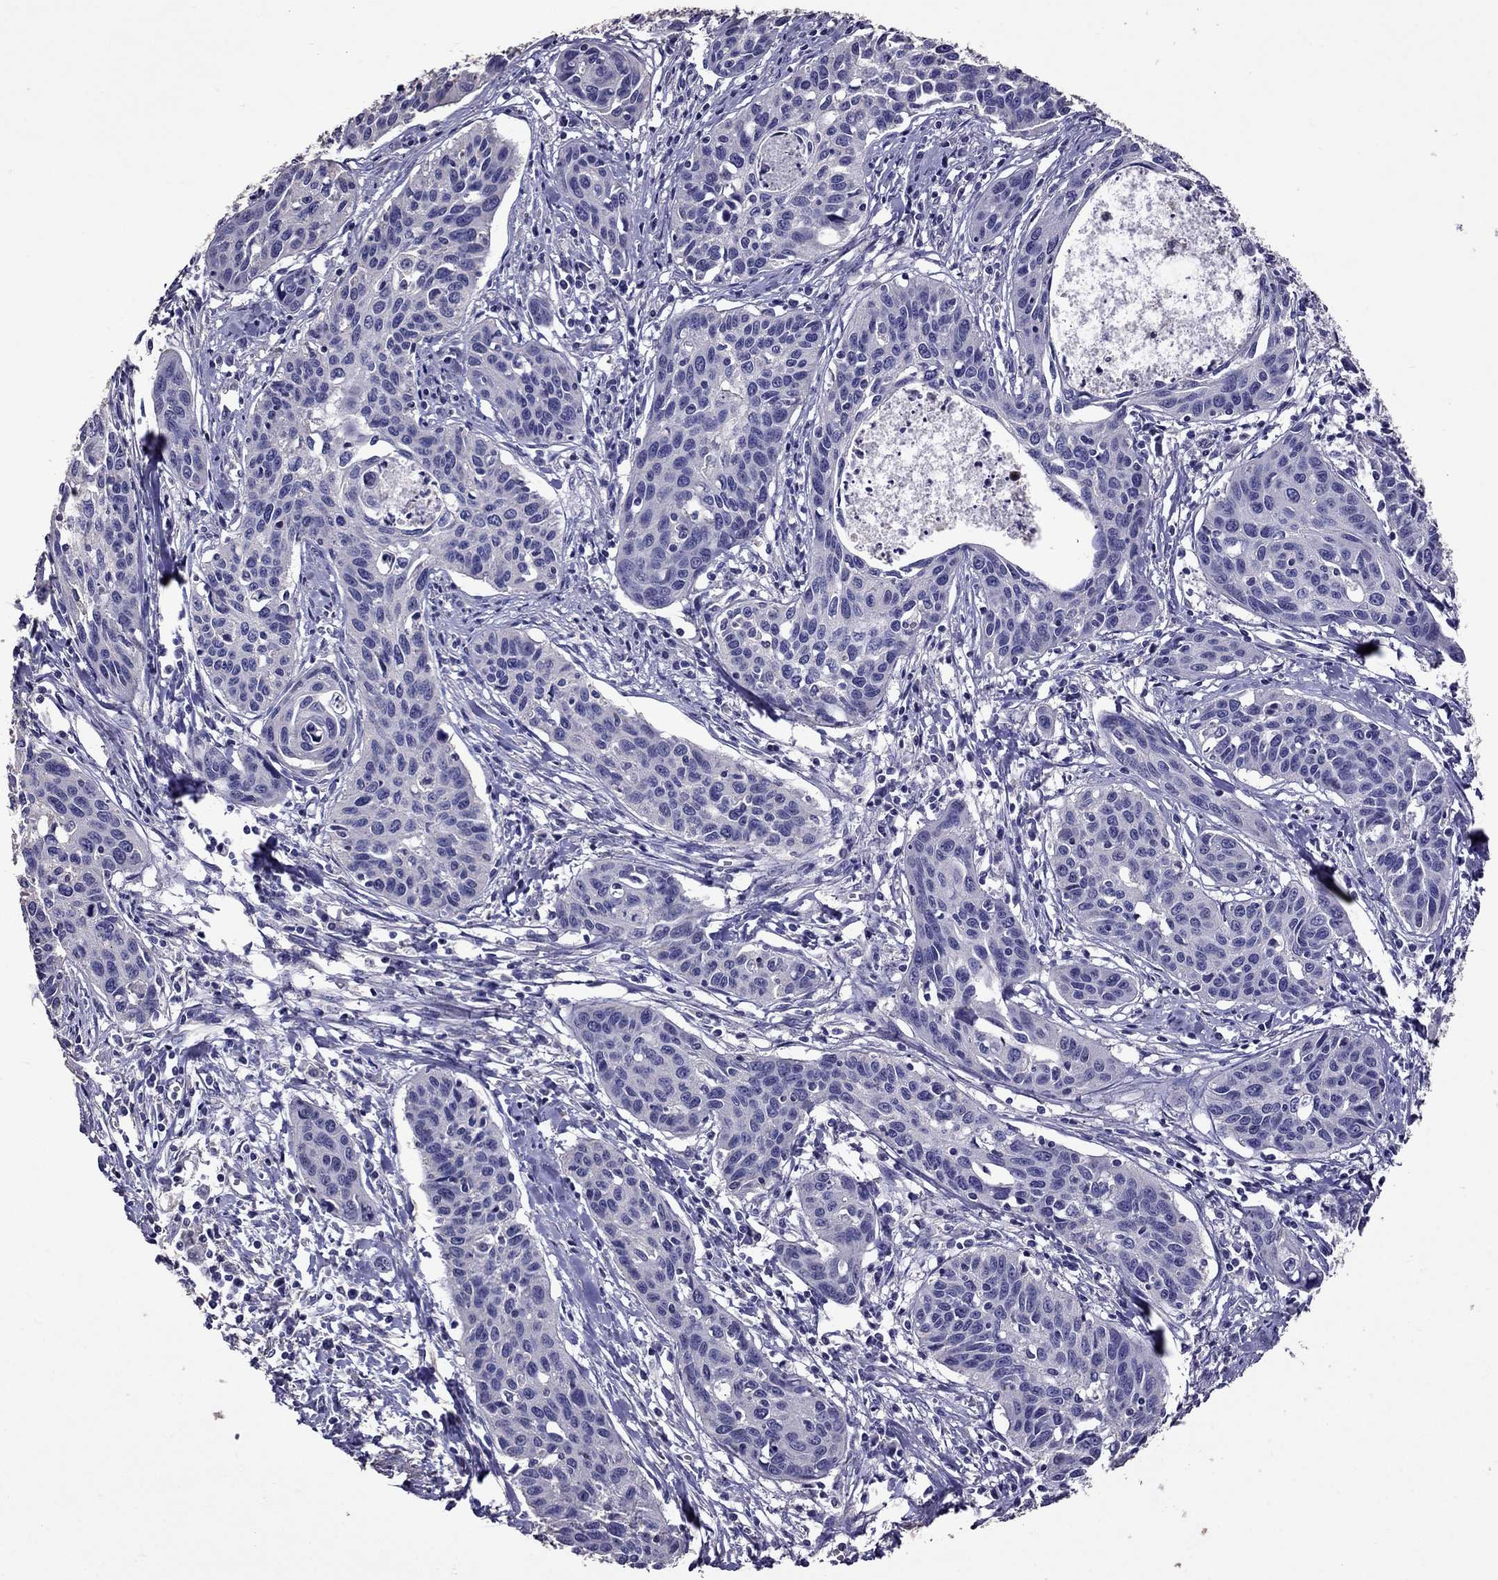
{"staining": {"intensity": "negative", "quantity": "none", "location": "none"}, "tissue": "cervical cancer", "cell_type": "Tumor cells", "image_type": "cancer", "snomed": [{"axis": "morphology", "description": "Squamous cell carcinoma, NOS"}, {"axis": "topography", "description": "Cervix"}], "caption": "Immunohistochemistry (IHC) micrograph of neoplastic tissue: human squamous cell carcinoma (cervical) stained with DAB reveals no significant protein expression in tumor cells. (DAB IHC, high magnification).", "gene": "NKX3-1", "patient": {"sex": "female", "age": 31}}